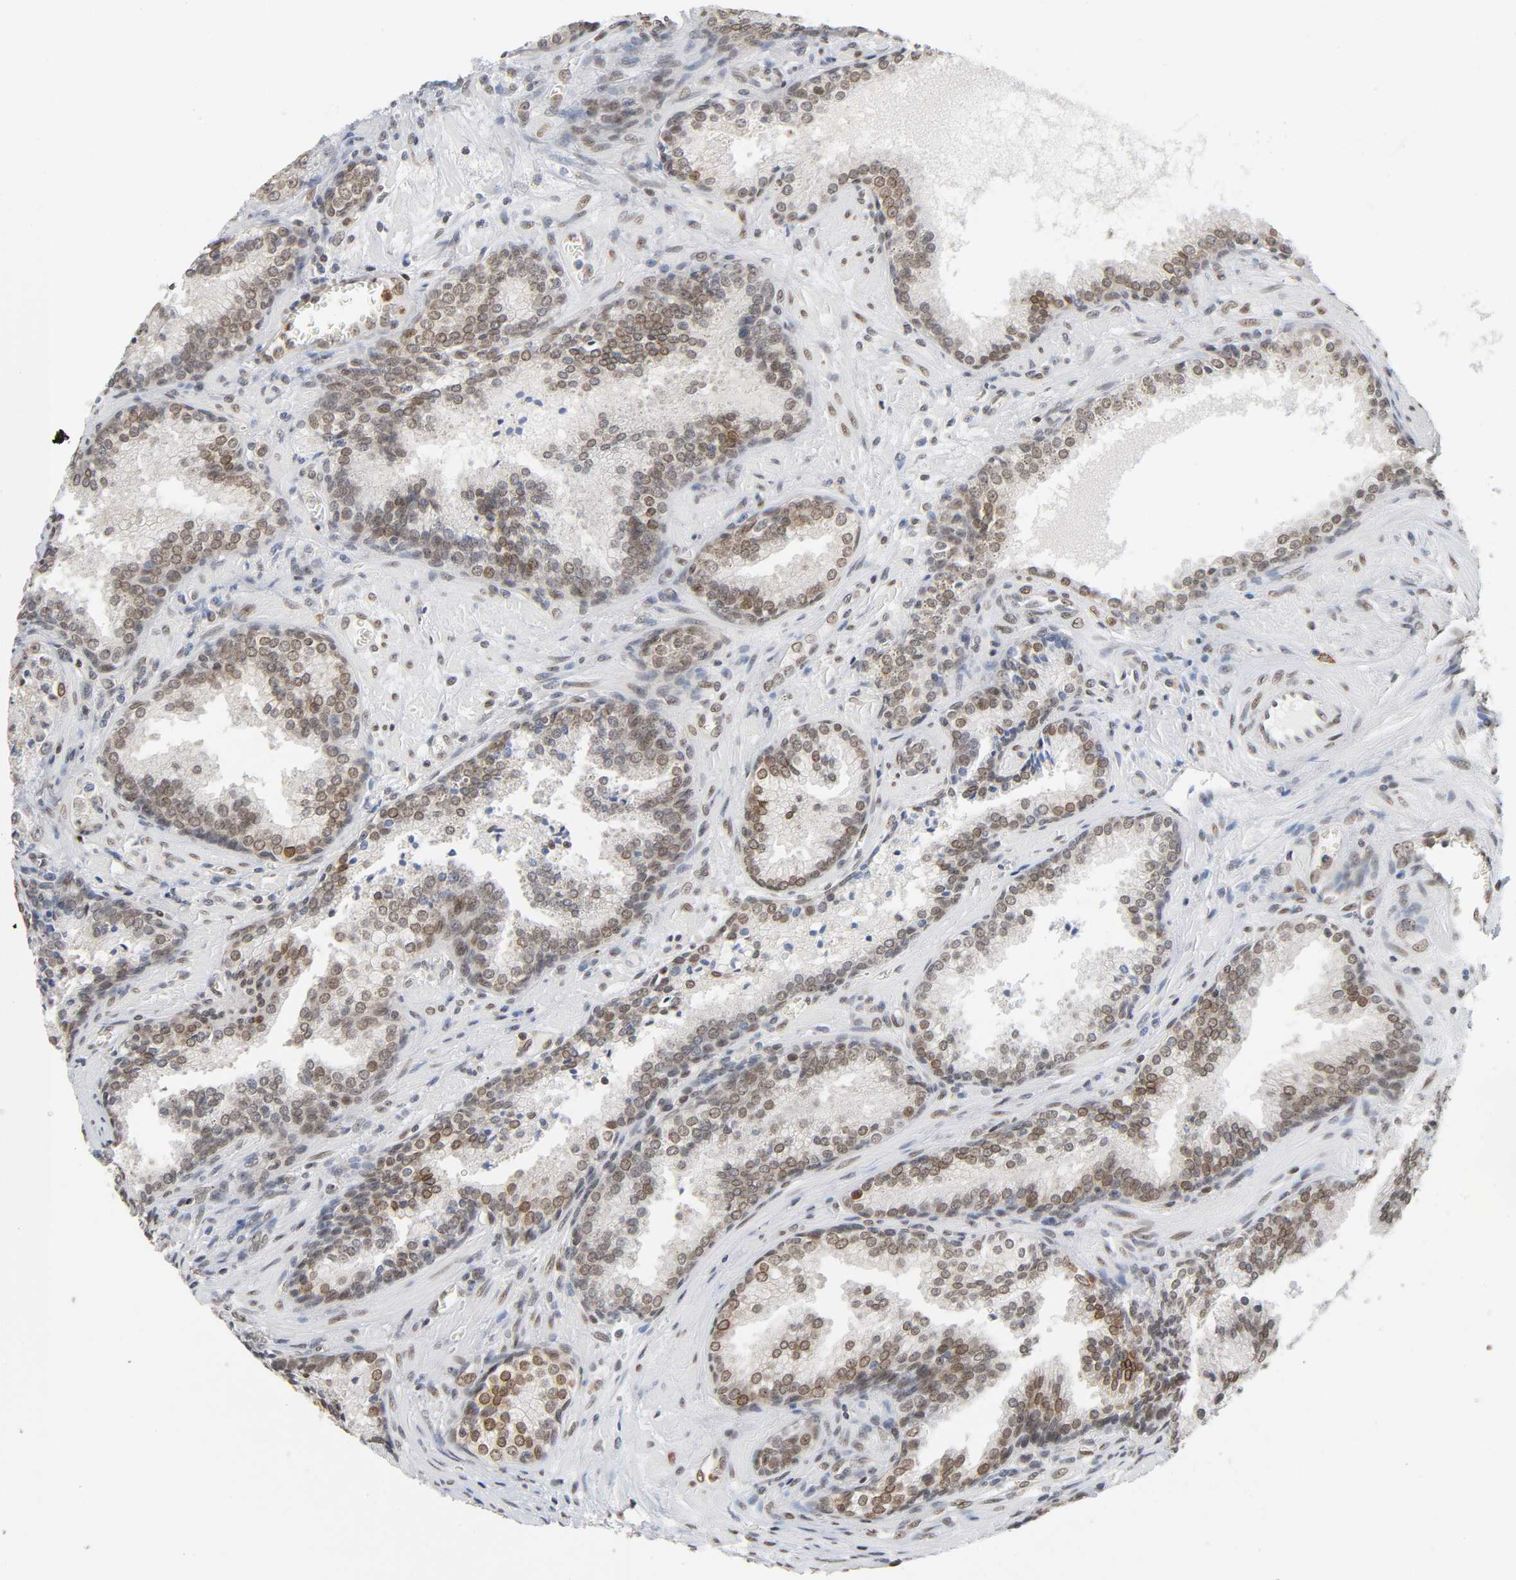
{"staining": {"intensity": "moderate", "quantity": ">75%", "location": "nuclear"}, "tissue": "prostate cancer", "cell_type": "Tumor cells", "image_type": "cancer", "snomed": [{"axis": "morphology", "description": "Adenocarcinoma, Low grade"}, {"axis": "topography", "description": "Prostate"}], "caption": "A brown stain shows moderate nuclear staining of a protein in human prostate cancer (low-grade adenocarcinoma) tumor cells.", "gene": "SUMO1", "patient": {"sex": "male", "age": 60}}